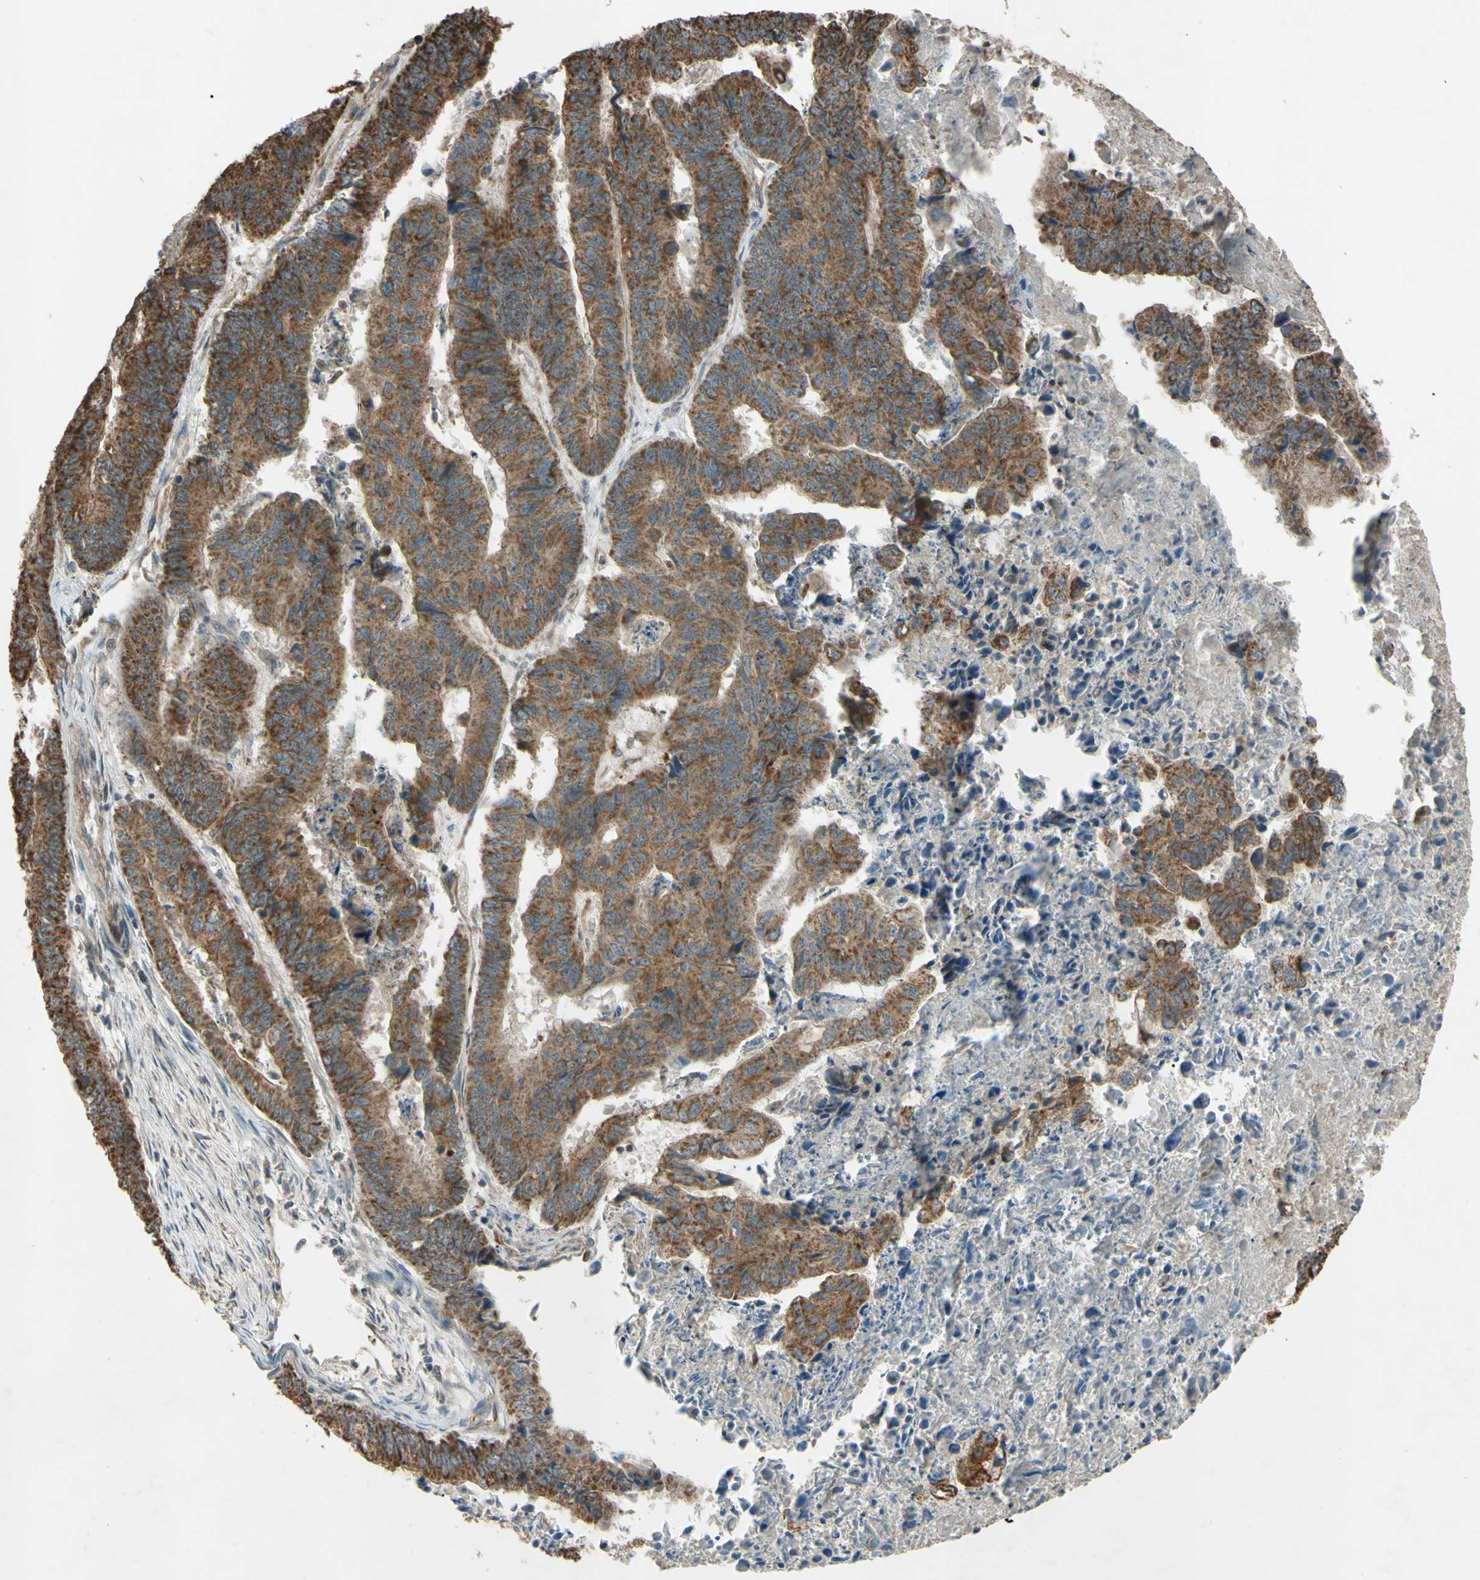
{"staining": {"intensity": "moderate", "quantity": ">75%", "location": "cytoplasmic/membranous"}, "tissue": "stomach cancer", "cell_type": "Tumor cells", "image_type": "cancer", "snomed": [{"axis": "morphology", "description": "Adenocarcinoma, NOS"}, {"axis": "topography", "description": "Stomach, lower"}], "caption": "Immunohistochemistry histopathology image of stomach cancer stained for a protein (brown), which shows medium levels of moderate cytoplasmic/membranous expression in about >75% of tumor cells.", "gene": "ACOT8", "patient": {"sex": "male", "age": 77}}